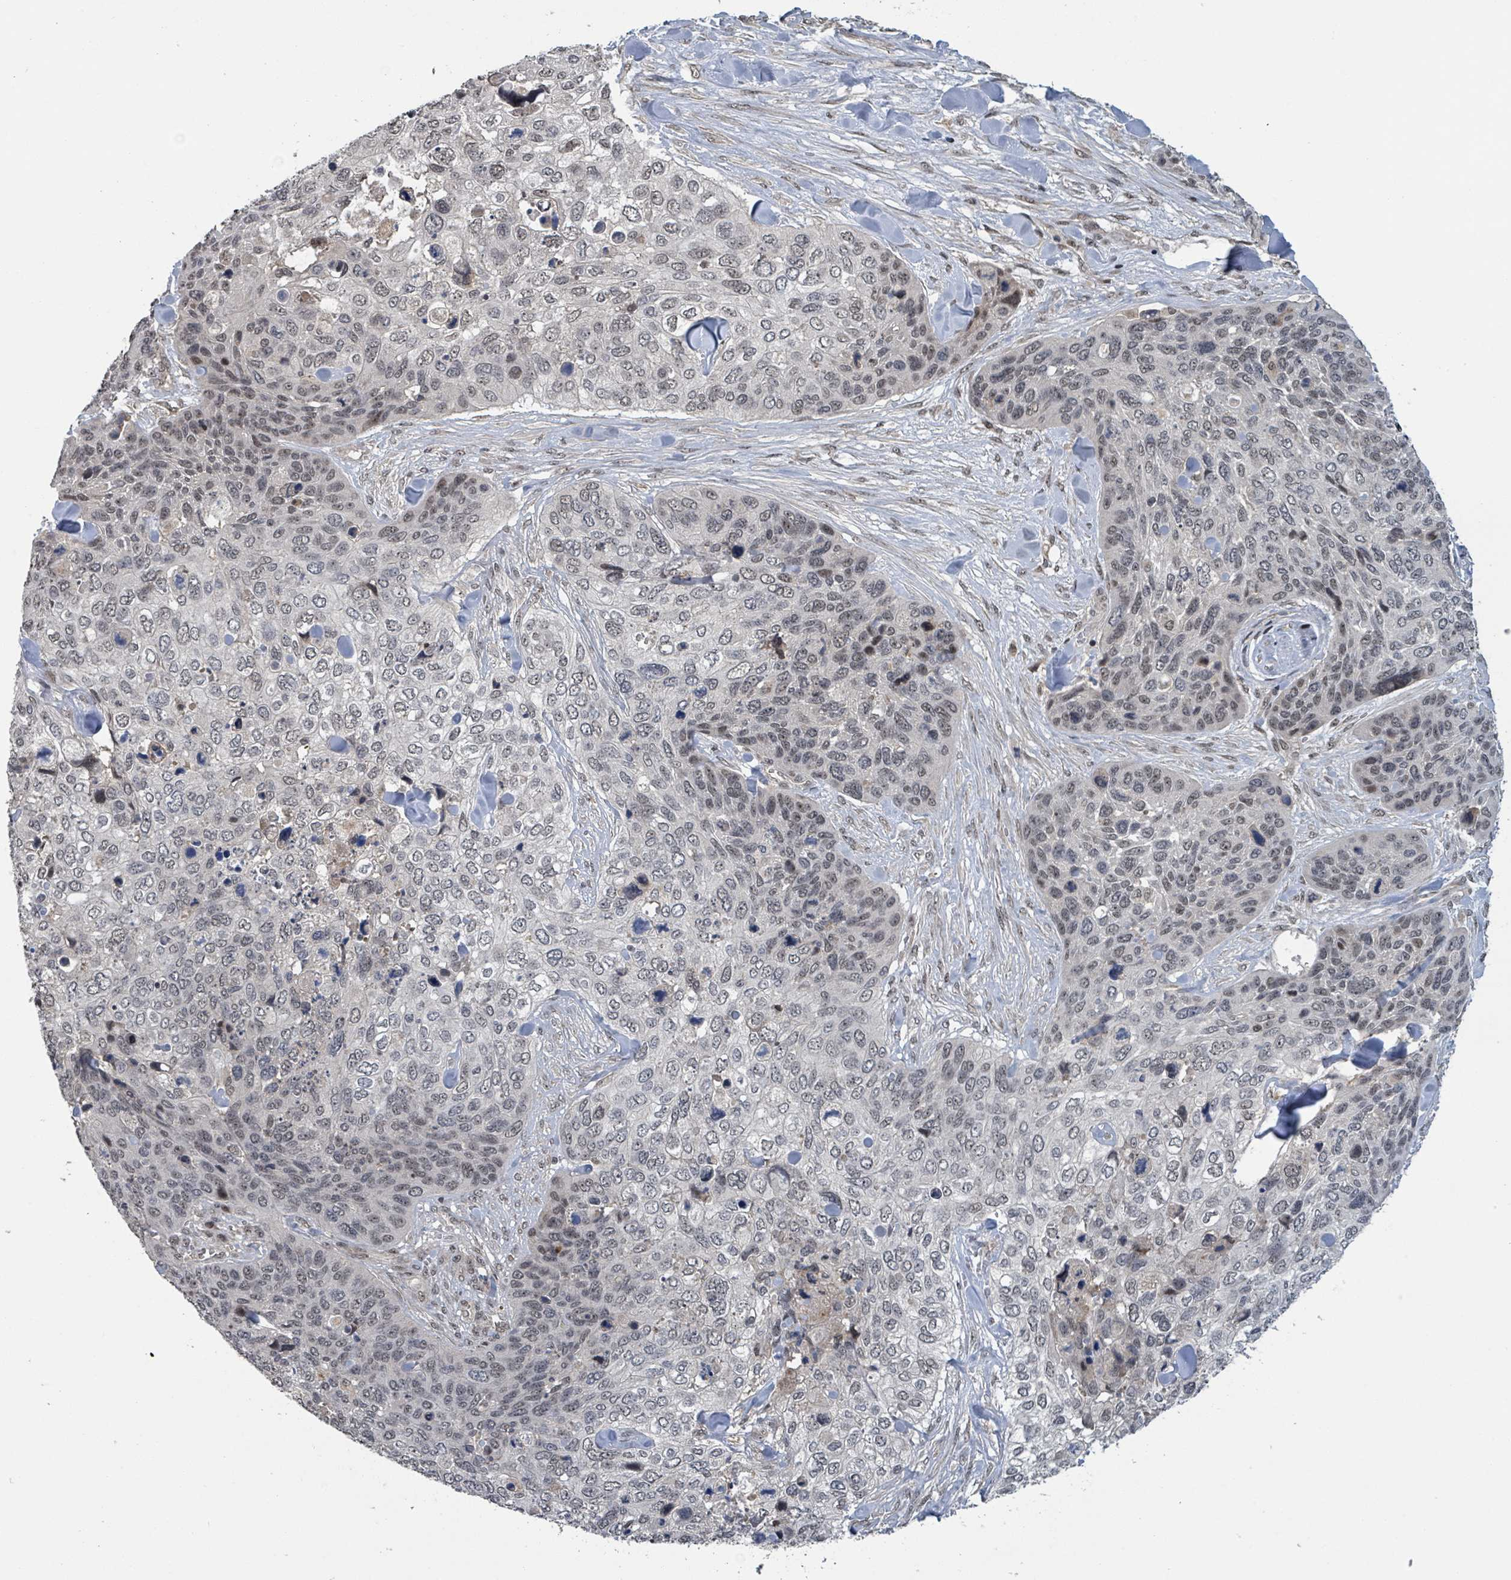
{"staining": {"intensity": "moderate", "quantity": "25%-75%", "location": "nuclear"}, "tissue": "skin cancer", "cell_type": "Tumor cells", "image_type": "cancer", "snomed": [{"axis": "morphology", "description": "Basal cell carcinoma"}, {"axis": "topography", "description": "Skin"}], "caption": "An immunohistochemistry (IHC) photomicrograph of neoplastic tissue is shown. Protein staining in brown labels moderate nuclear positivity in skin cancer (basal cell carcinoma) within tumor cells. The protein of interest is stained brown, and the nuclei are stained in blue (DAB IHC with brightfield microscopy, high magnification).", "gene": "ZBTB14", "patient": {"sex": "female", "age": 74}}